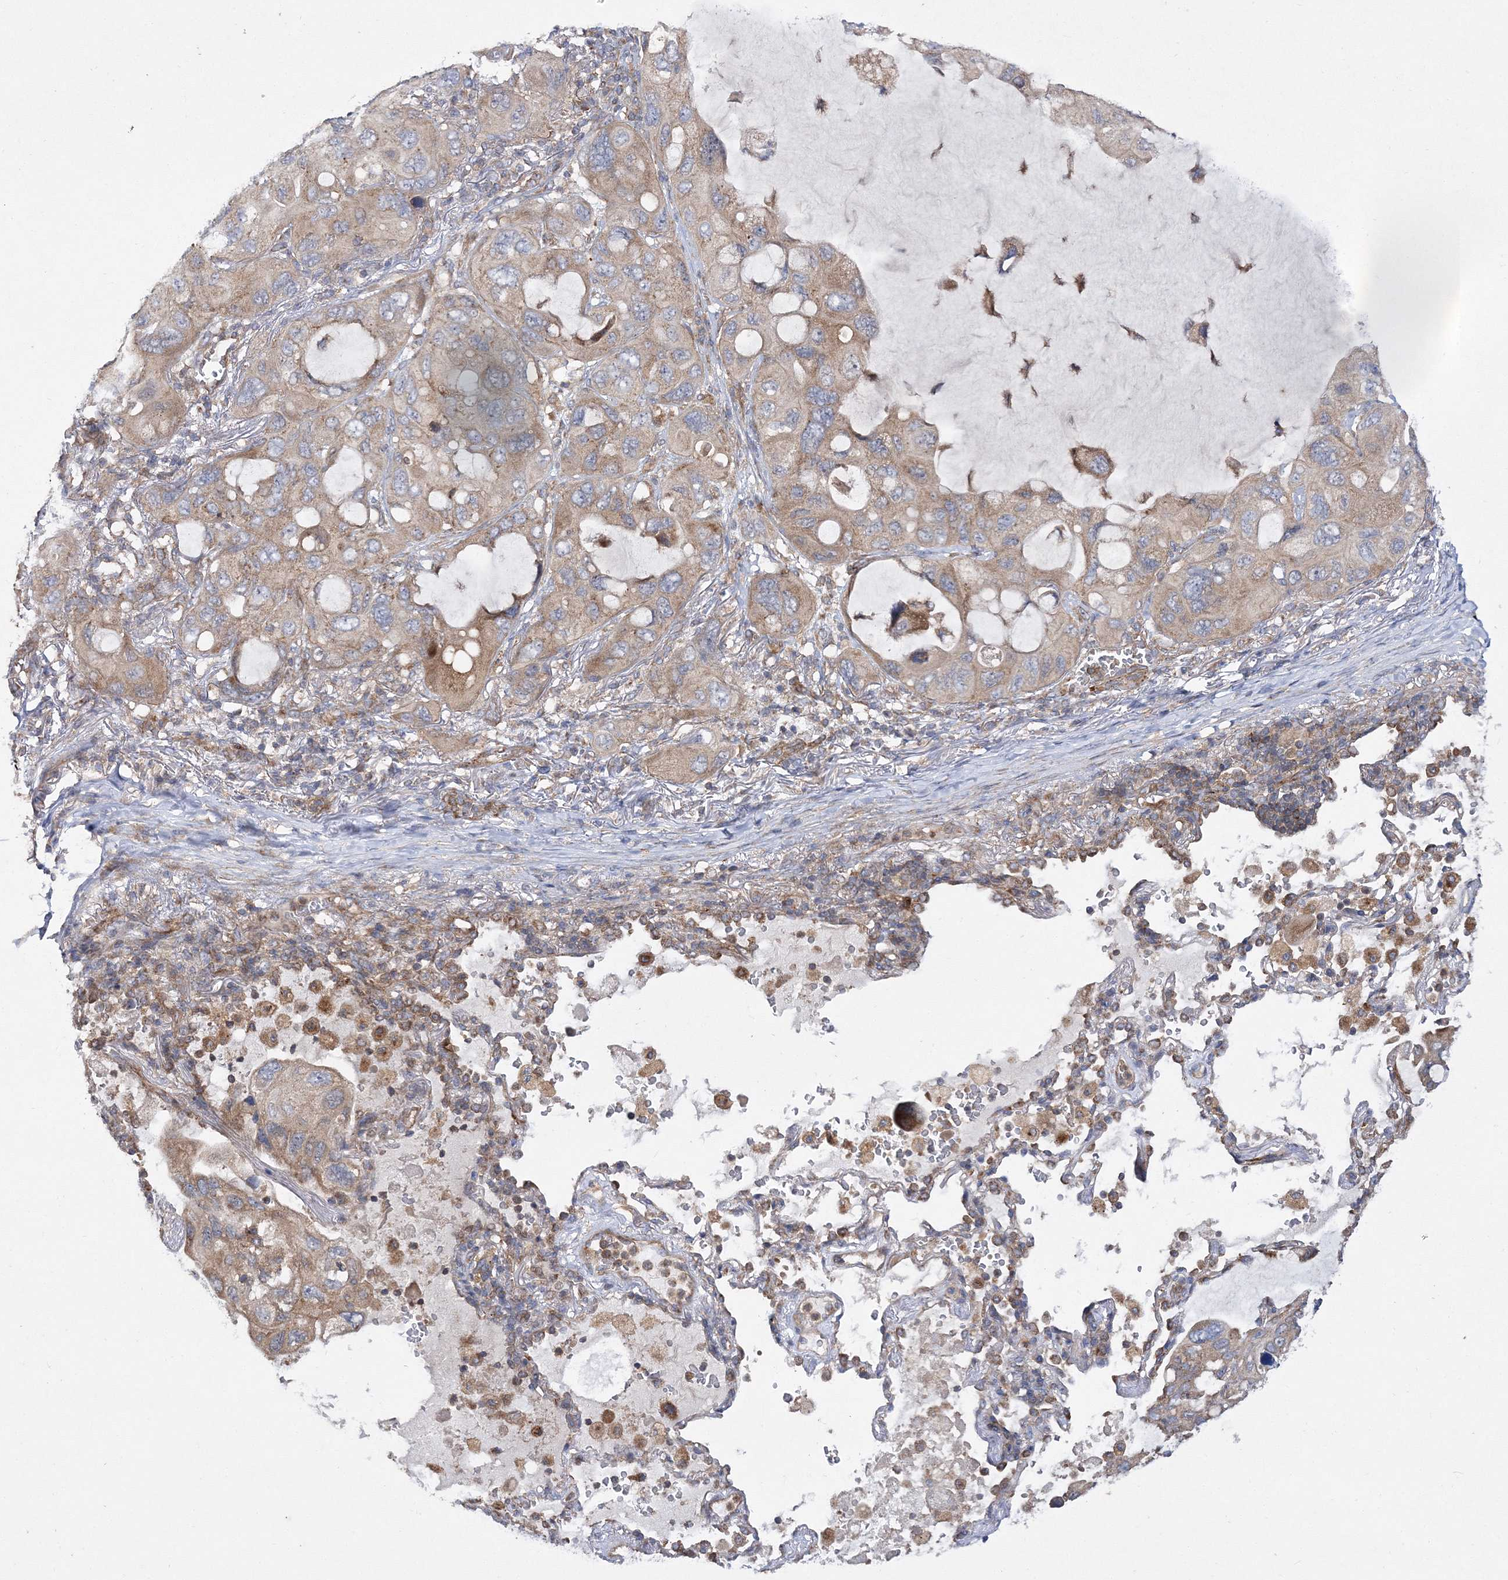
{"staining": {"intensity": "weak", "quantity": ">75%", "location": "cytoplasmic/membranous"}, "tissue": "lung cancer", "cell_type": "Tumor cells", "image_type": "cancer", "snomed": [{"axis": "morphology", "description": "Squamous cell carcinoma, NOS"}, {"axis": "topography", "description": "Lung"}], "caption": "Protein expression analysis of lung cancer exhibits weak cytoplasmic/membranous expression in about >75% of tumor cells.", "gene": "DNAJC13", "patient": {"sex": "female", "age": 73}}